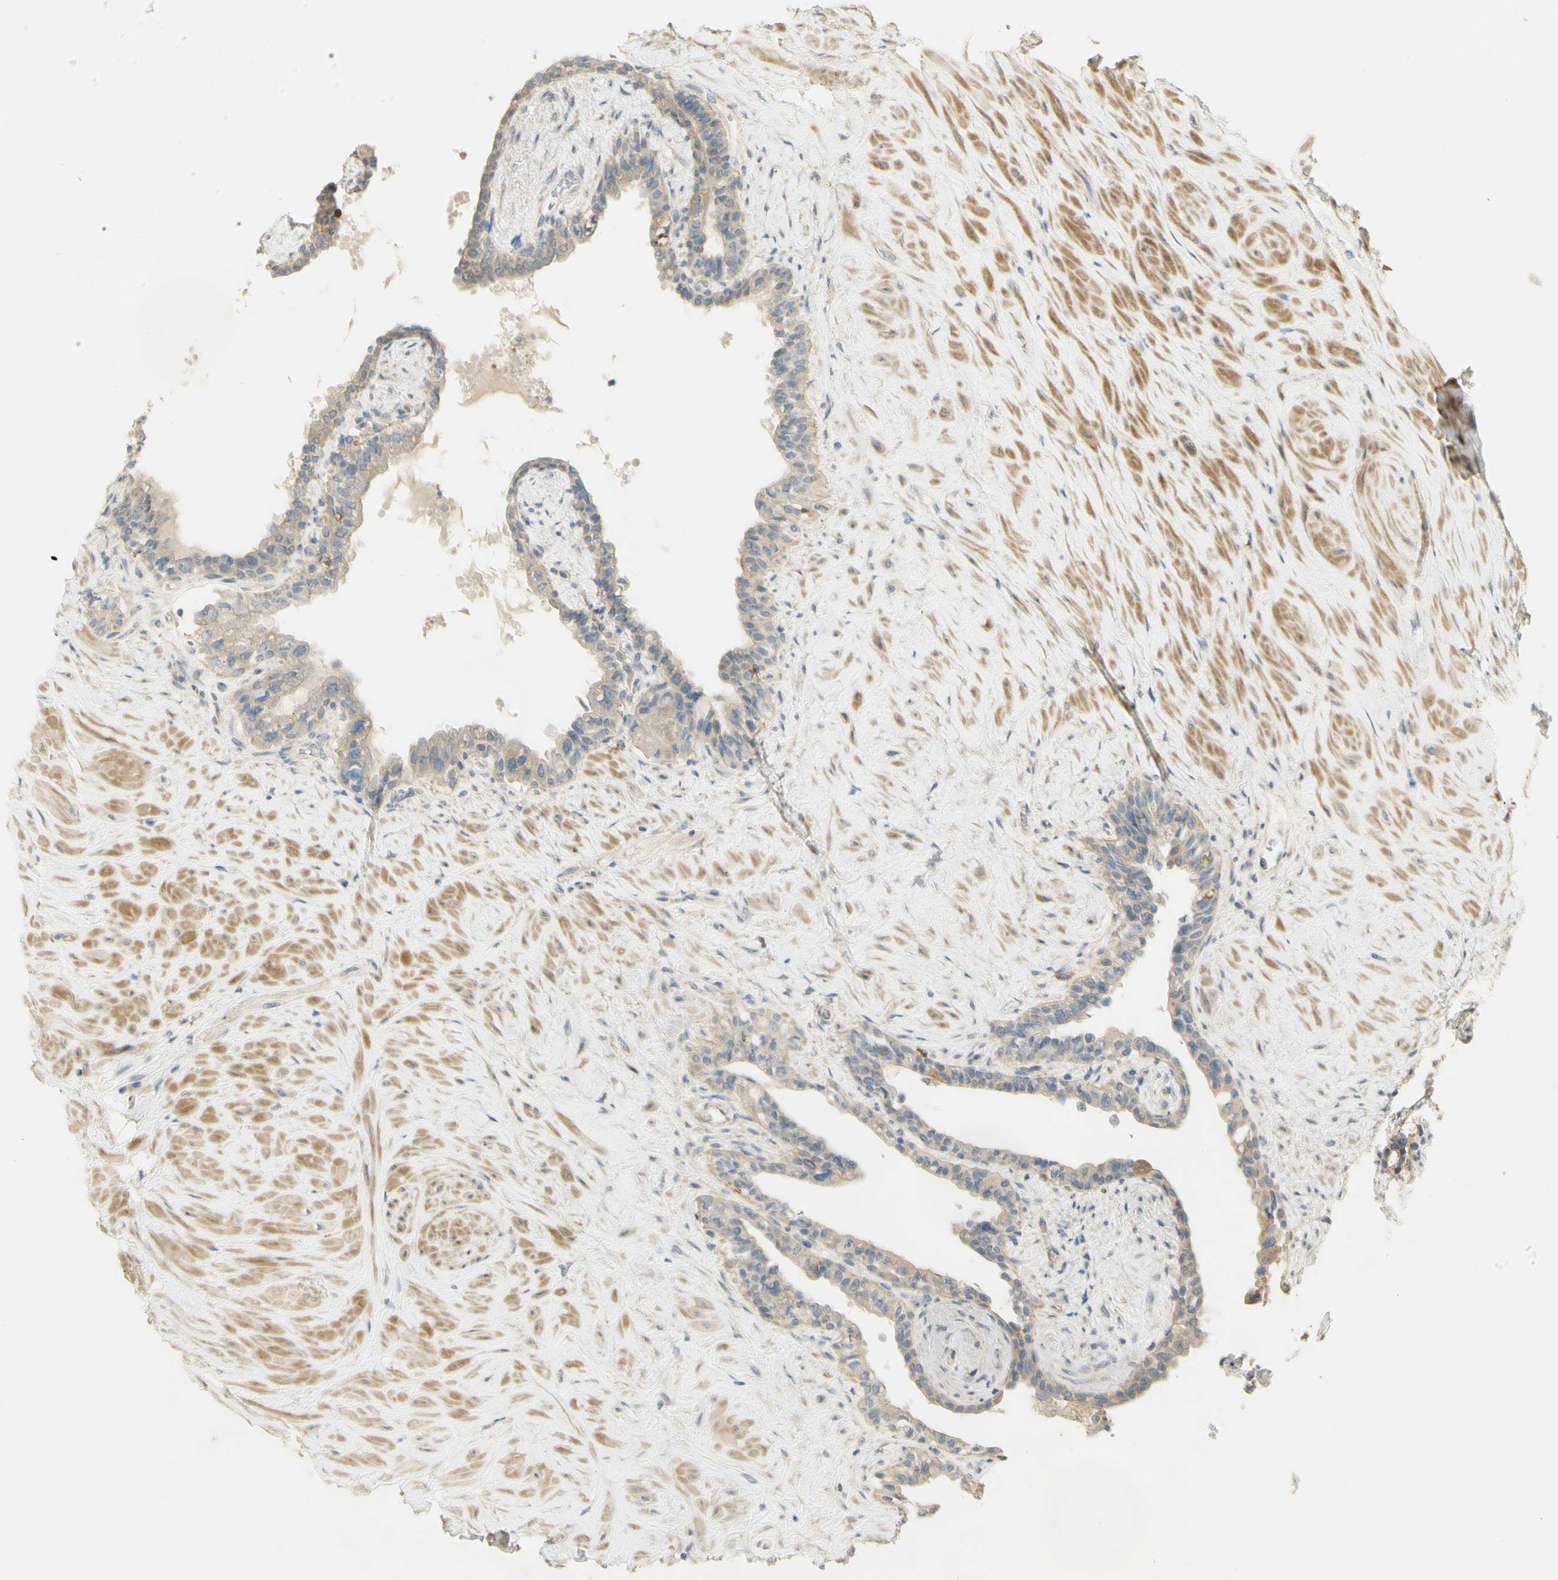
{"staining": {"intensity": "weak", "quantity": ">75%", "location": "cytoplasmic/membranous"}, "tissue": "seminal vesicle", "cell_type": "Glandular cells", "image_type": "normal", "snomed": [{"axis": "morphology", "description": "Normal tissue, NOS"}, {"axis": "topography", "description": "Seminal veicle"}], "caption": "Seminal vesicle was stained to show a protein in brown. There is low levels of weak cytoplasmic/membranous positivity in approximately >75% of glandular cells. The staining was performed using DAB, with brown indicating positive protein expression. Nuclei are stained blue with hematoxylin.", "gene": "KIF11", "patient": {"sex": "male", "age": 63}}